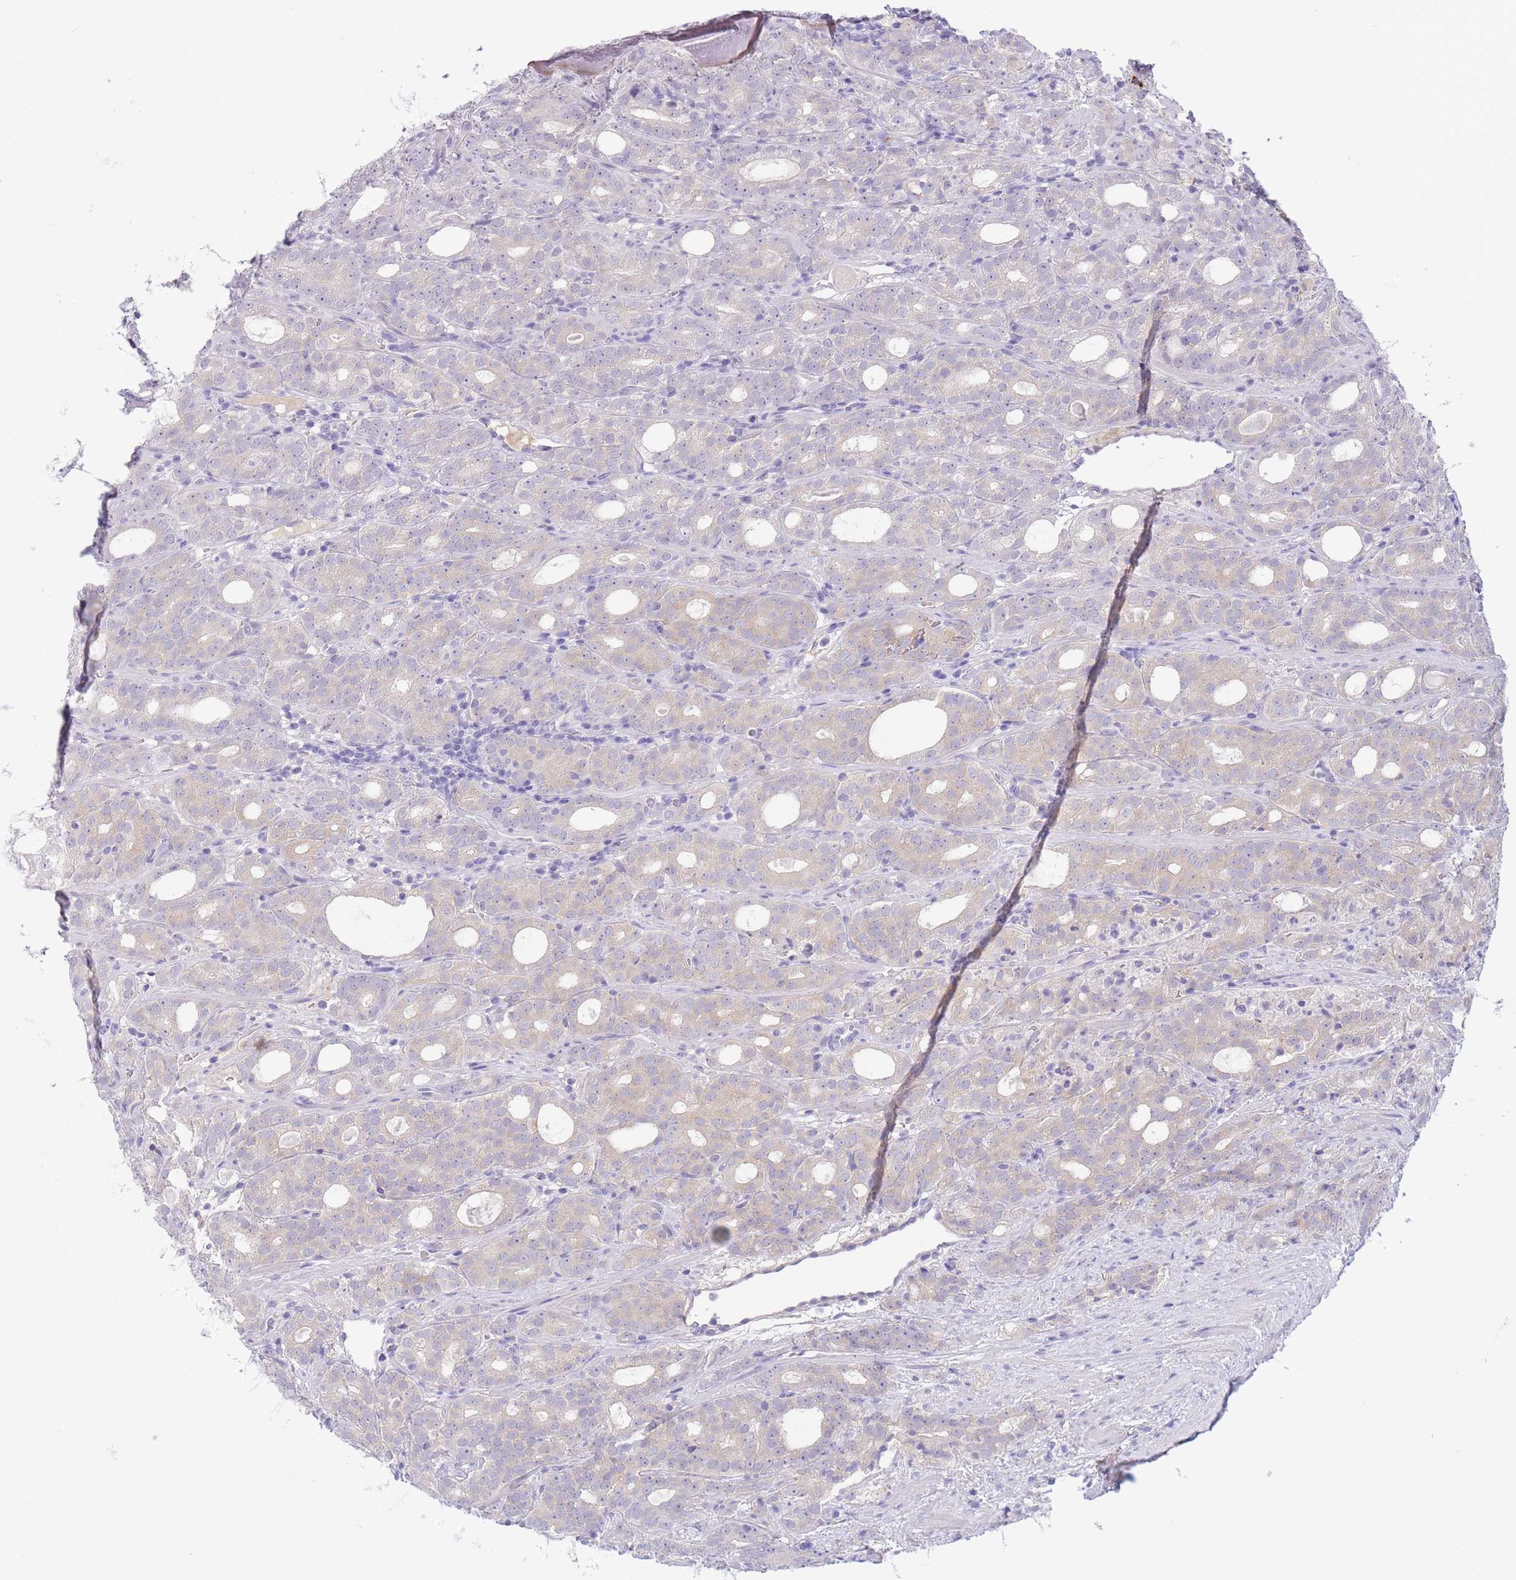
{"staining": {"intensity": "negative", "quantity": "none", "location": "none"}, "tissue": "prostate cancer", "cell_type": "Tumor cells", "image_type": "cancer", "snomed": [{"axis": "morphology", "description": "Adenocarcinoma, High grade"}, {"axis": "topography", "description": "Prostate"}], "caption": "Tumor cells show no significant protein positivity in prostate cancer (adenocarcinoma (high-grade)).", "gene": "ASAP3", "patient": {"sex": "male", "age": 64}}